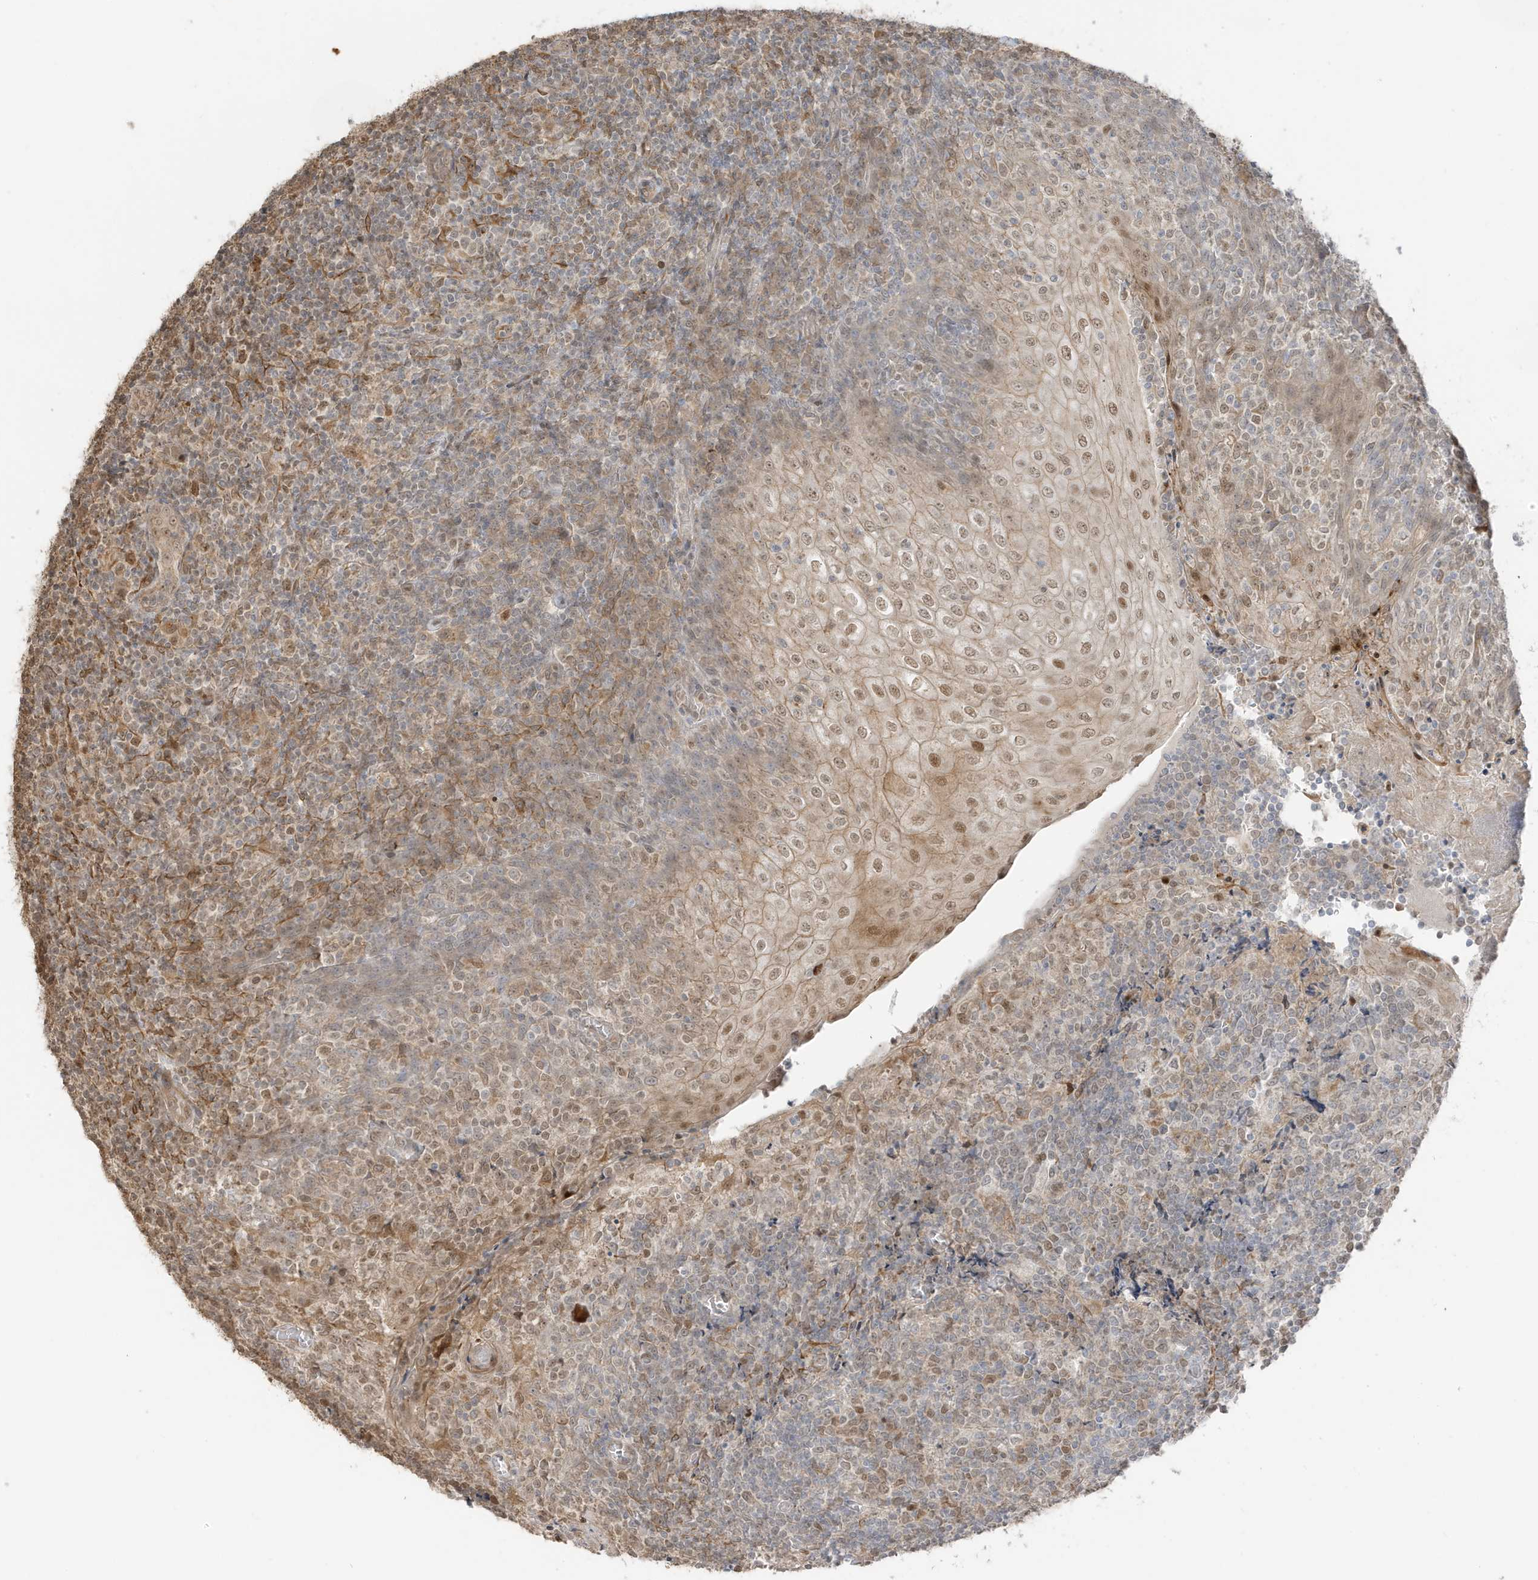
{"staining": {"intensity": "negative", "quantity": "none", "location": "none"}, "tissue": "tonsil", "cell_type": "Germinal center cells", "image_type": "normal", "snomed": [{"axis": "morphology", "description": "Normal tissue, NOS"}, {"axis": "topography", "description": "Tonsil"}], "caption": "This image is of benign tonsil stained with immunohistochemistry to label a protein in brown with the nuclei are counter-stained blue. There is no staining in germinal center cells.", "gene": "ZBTB41", "patient": {"sex": "female", "age": 19}}